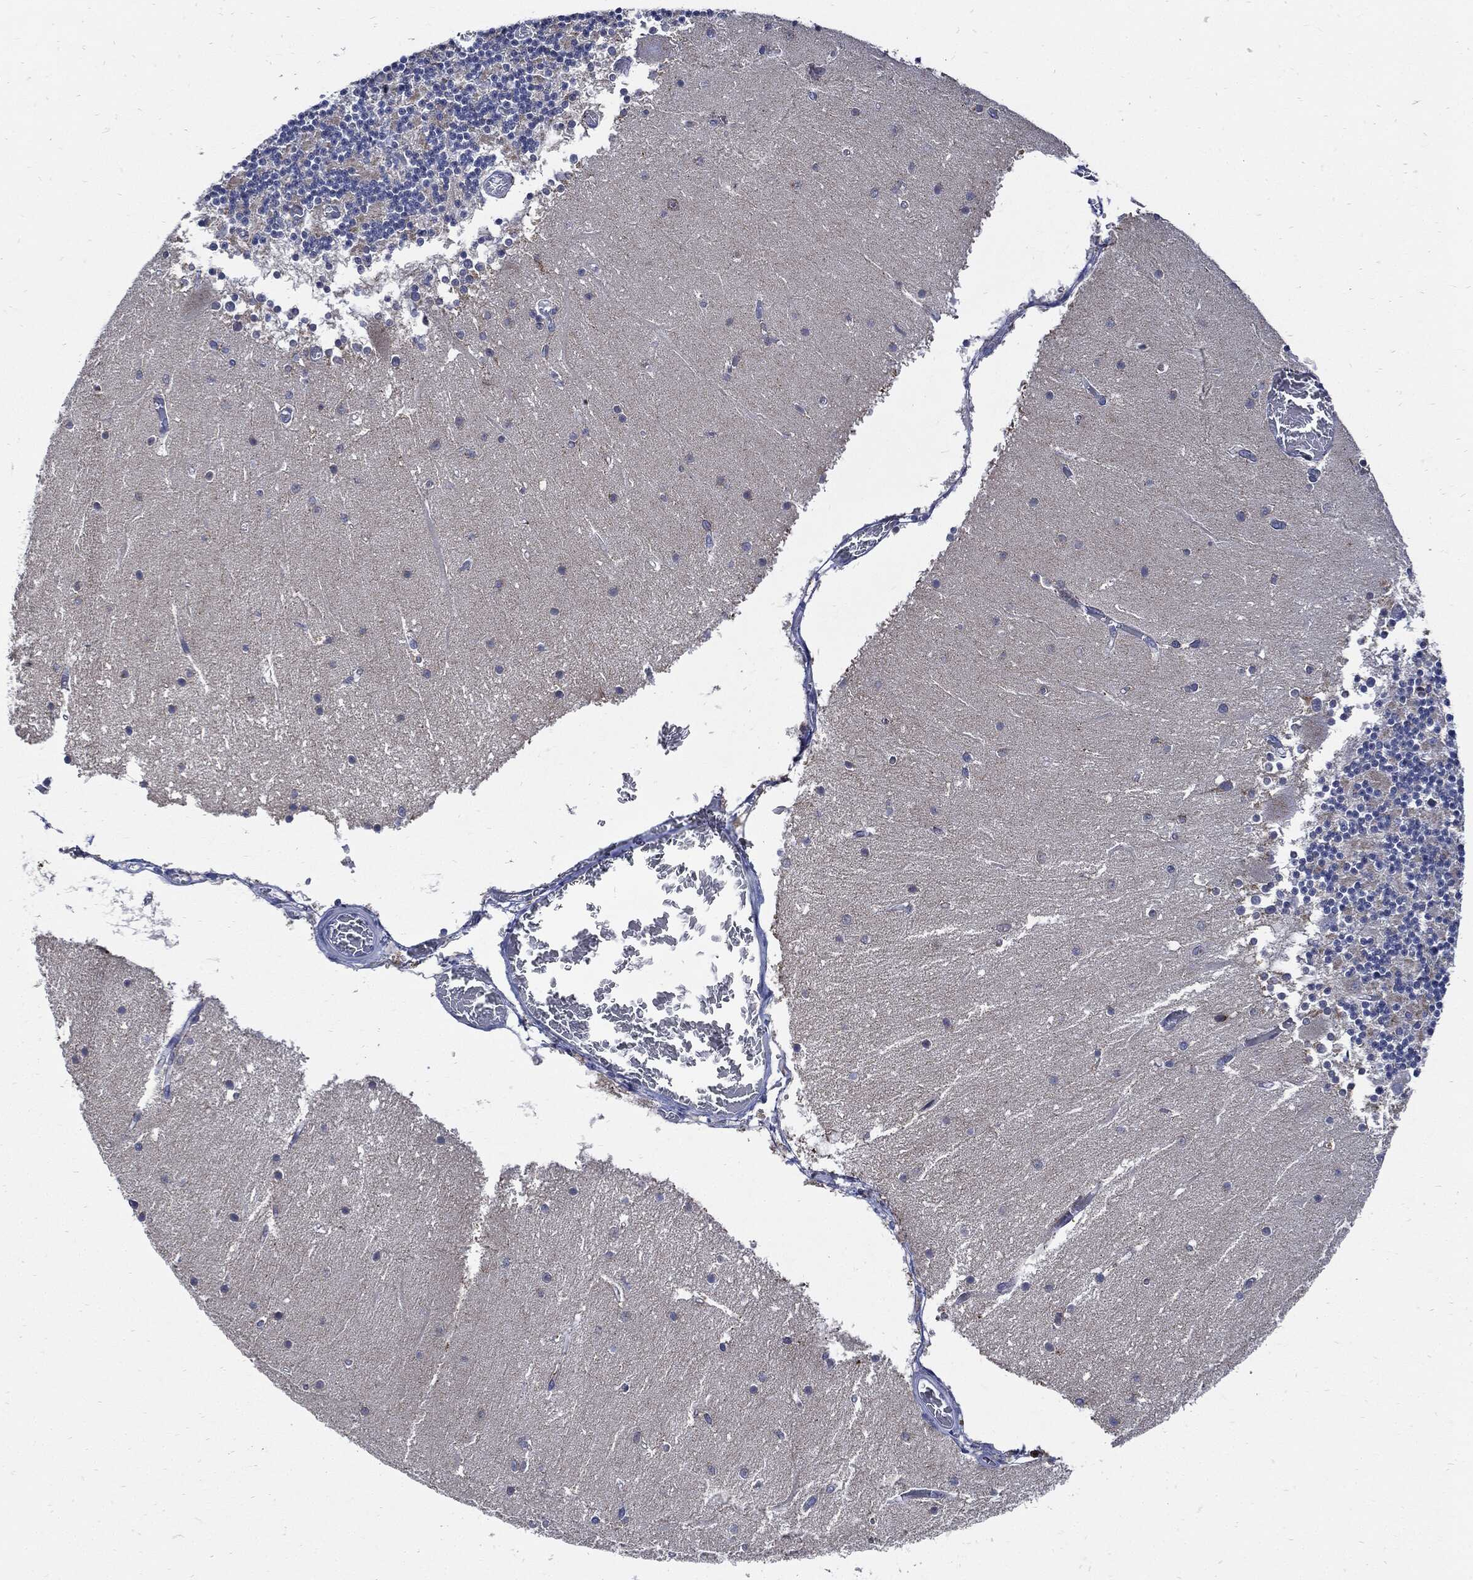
{"staining": {"intensity": "negative", "quantity": "none", "location": "none"}, "tissue": "cerebellum", "cell_type": "Cells in granular layer", "image_type": "normal", "snomed": [{"axis": "morphology", "description": "Normal tissue, NOS"}, {"axis": "topography", "description": "Cerebellum"}], "caption": "Cells in granular layer show no significant protein staining in normal cerebellum.", "gene": "CPE", "patient": {"sex": "female", "age": 28}}